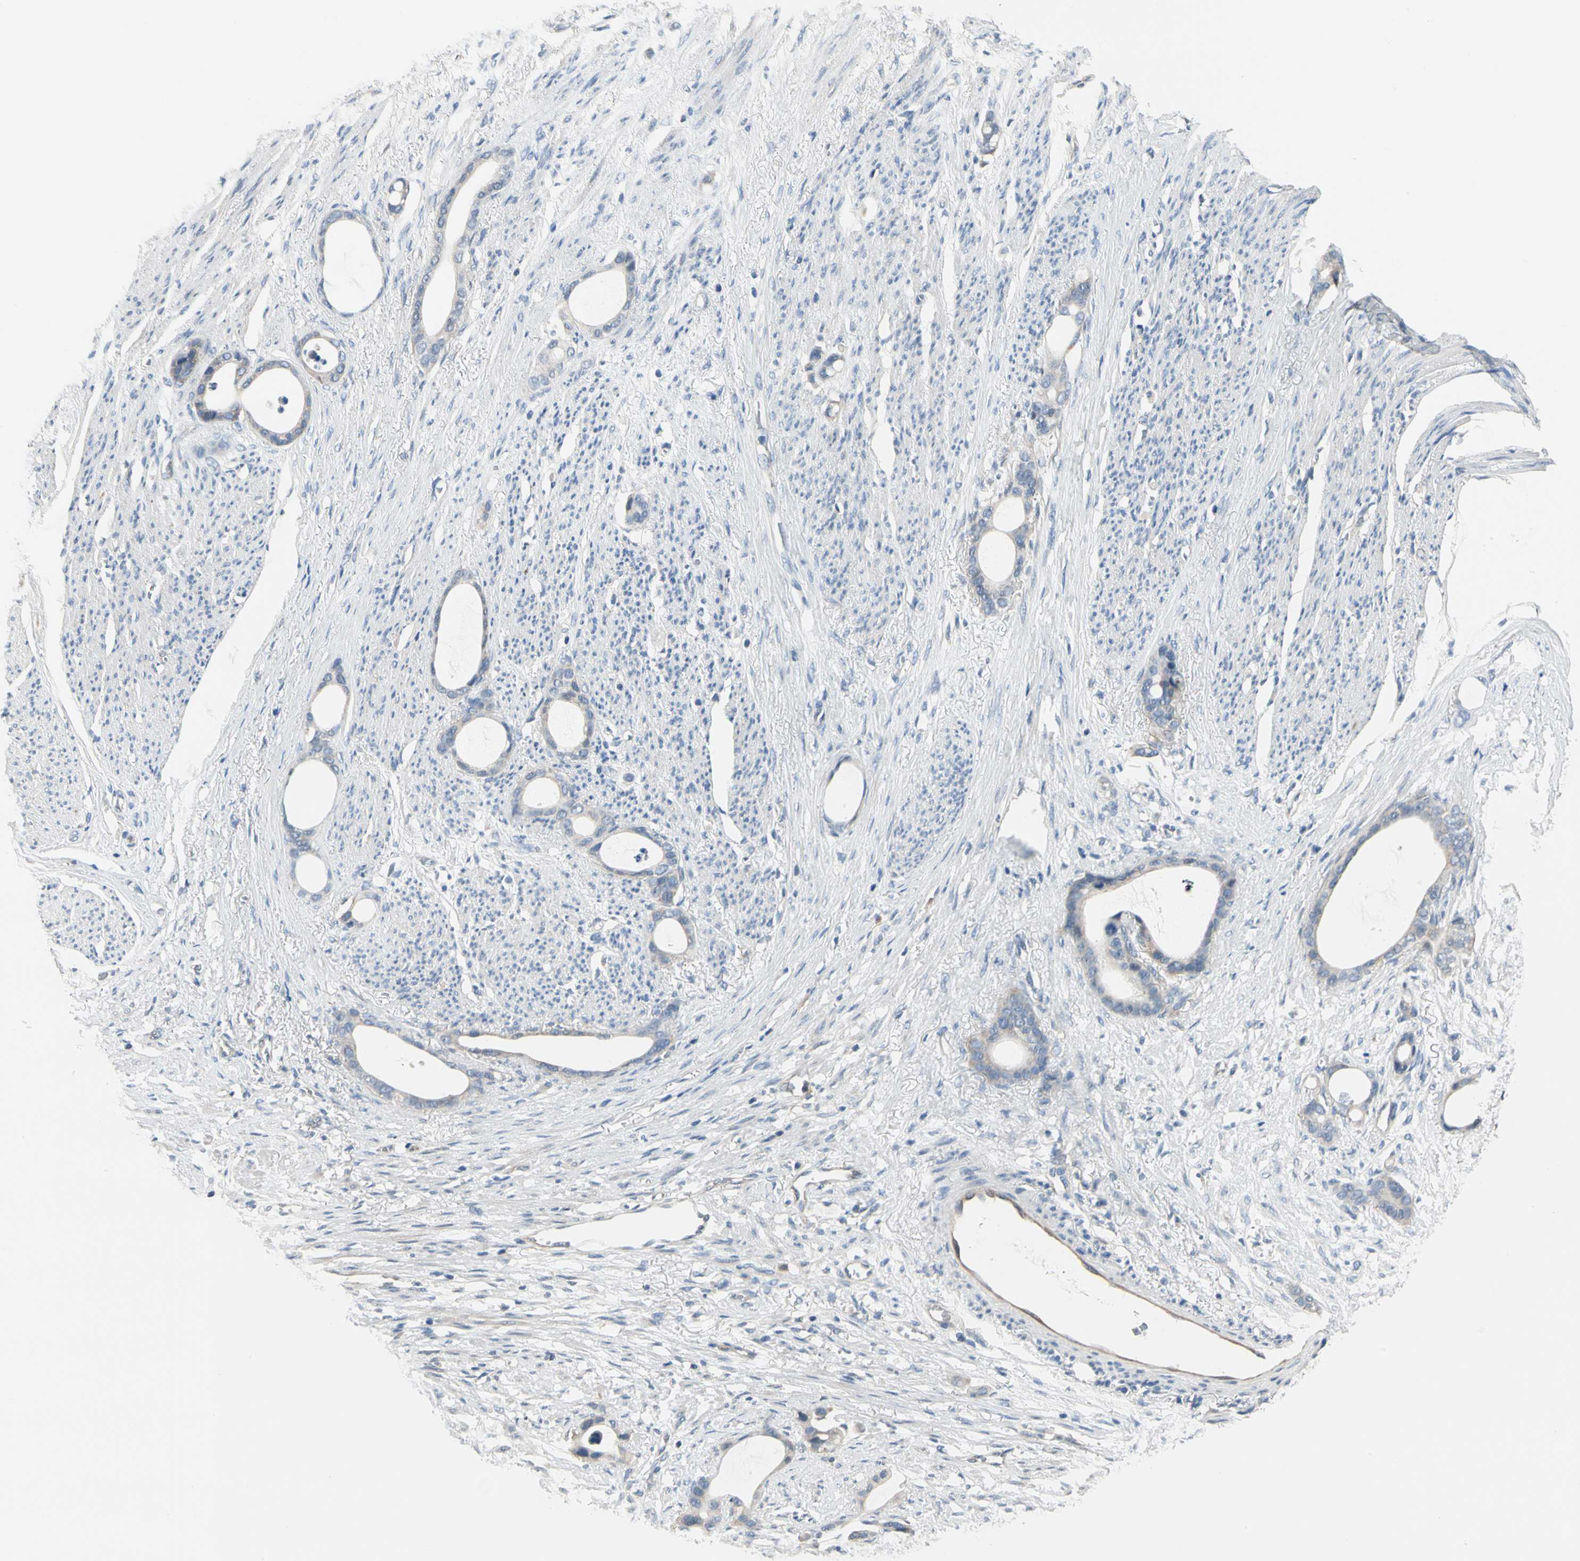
{"staining": {"intensity": "weak", "quantity": "<25%", "location": "cytoplasmic/membranous"}, "tissue": "stomach cancer", "cell_type": "Tumor cells", "image_type": "cancer", "snomed": [{"axis": "morphology", "description": "Adenocarcinoma, NOS"}, {"axis": "topography", "description": "Stomach"}], "caption": "Protein analysis of stomach cancer exhibits no significant staining in tumor cells.", "gene": "GPR153", "patient": {"sex": "female", "age": 75}}